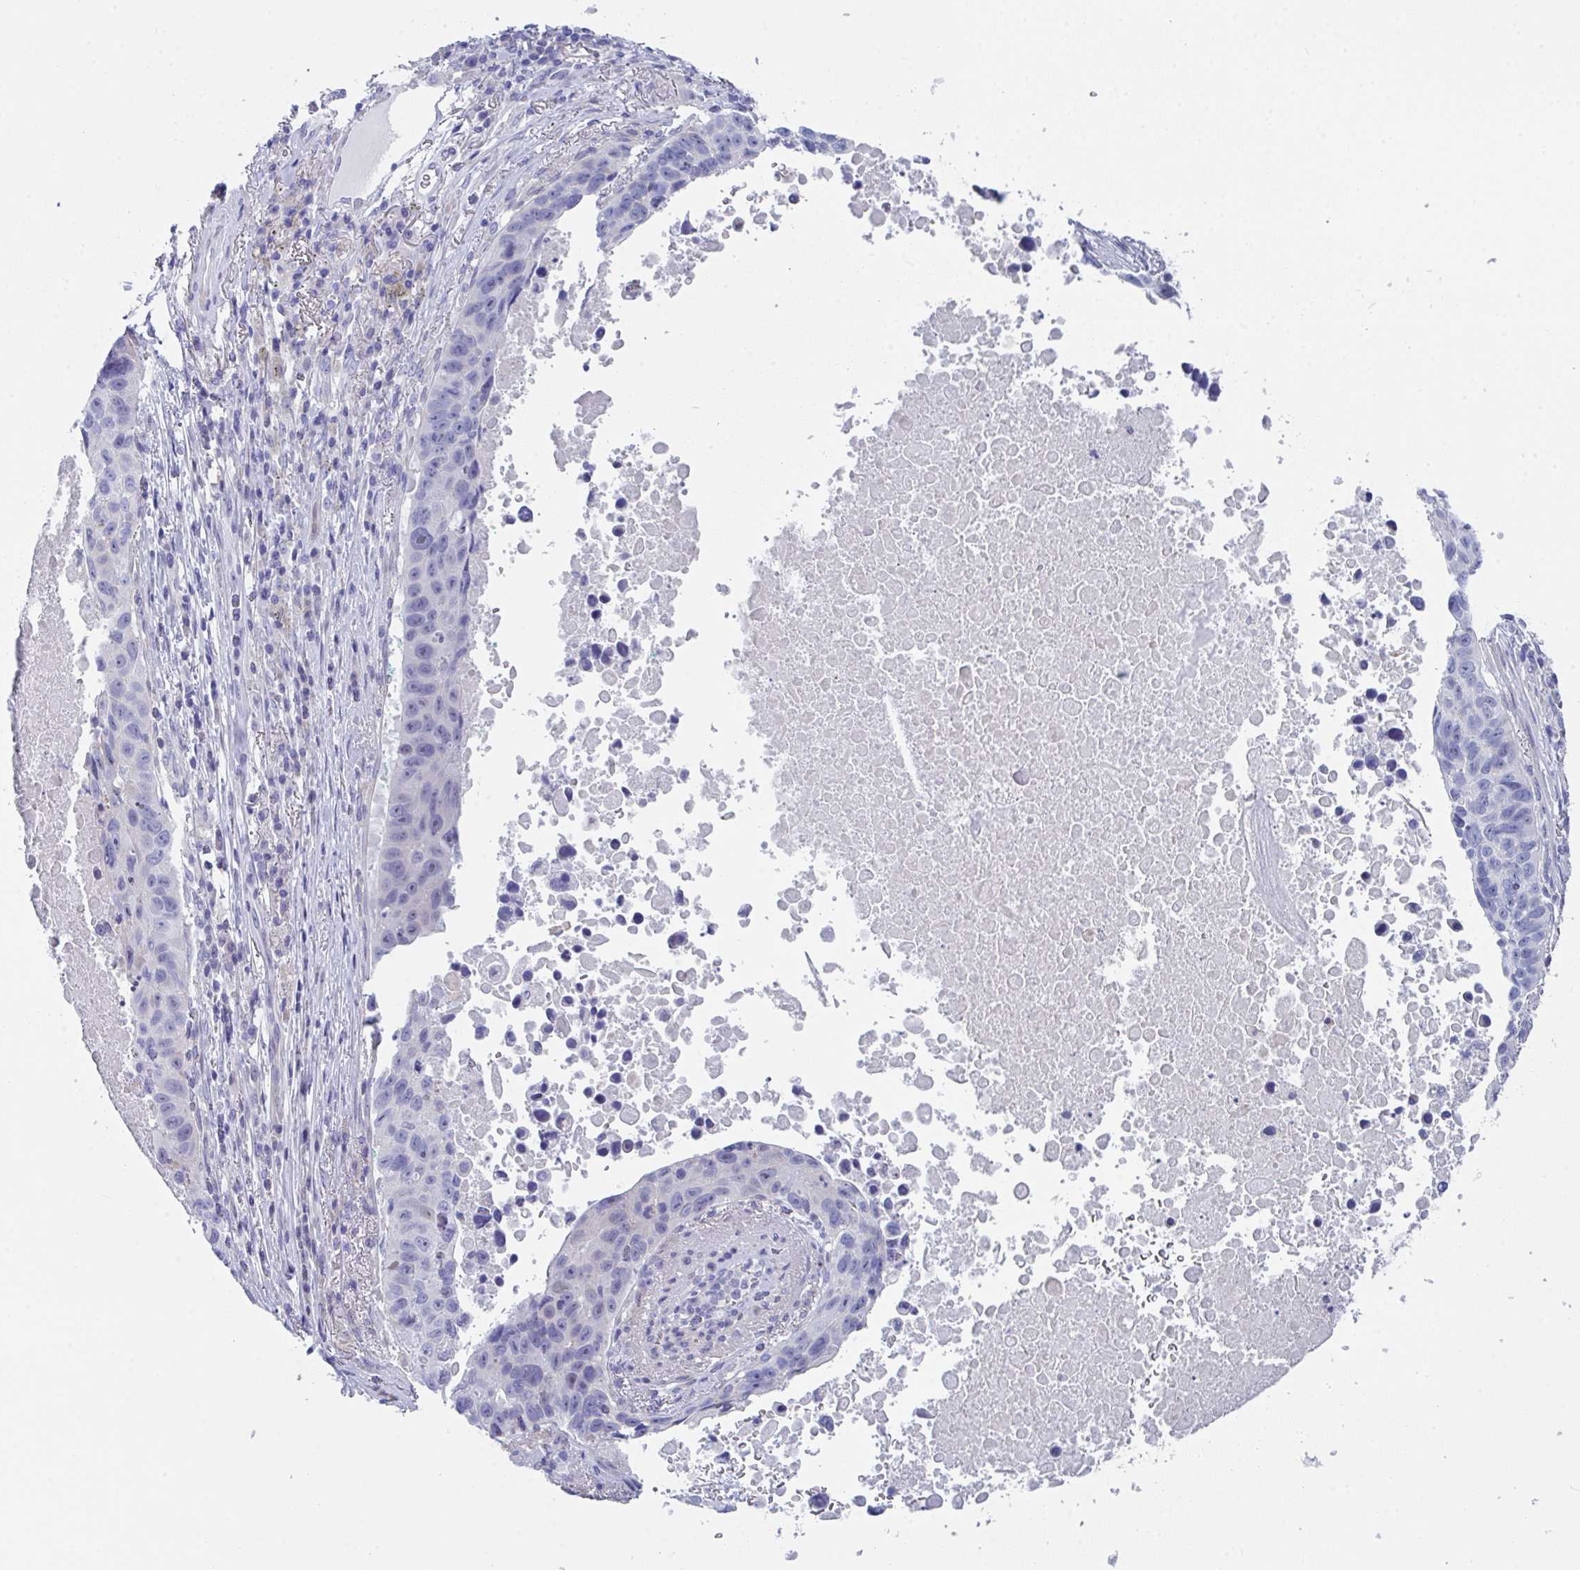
{"staining": {"intensity": "negative", "quantity": "none", "location": "none"}, "tissue": "lung cancer", "cell_type": "Tumor cells", "image_type": "cancer", "snomed": [{"axis": "morphology", "description": "Squamous cell carcinoma, NOS"}, {"axis": "topography", "description": "Lung"}], "caption": "High power microscopy micrograph of an IHC histopathology image of squamous cell carcinoma (lung), revealing no significant positivity in tumor cells.", "gene": "FBXO47", "patient": {"sex": "male", "age": 66}}